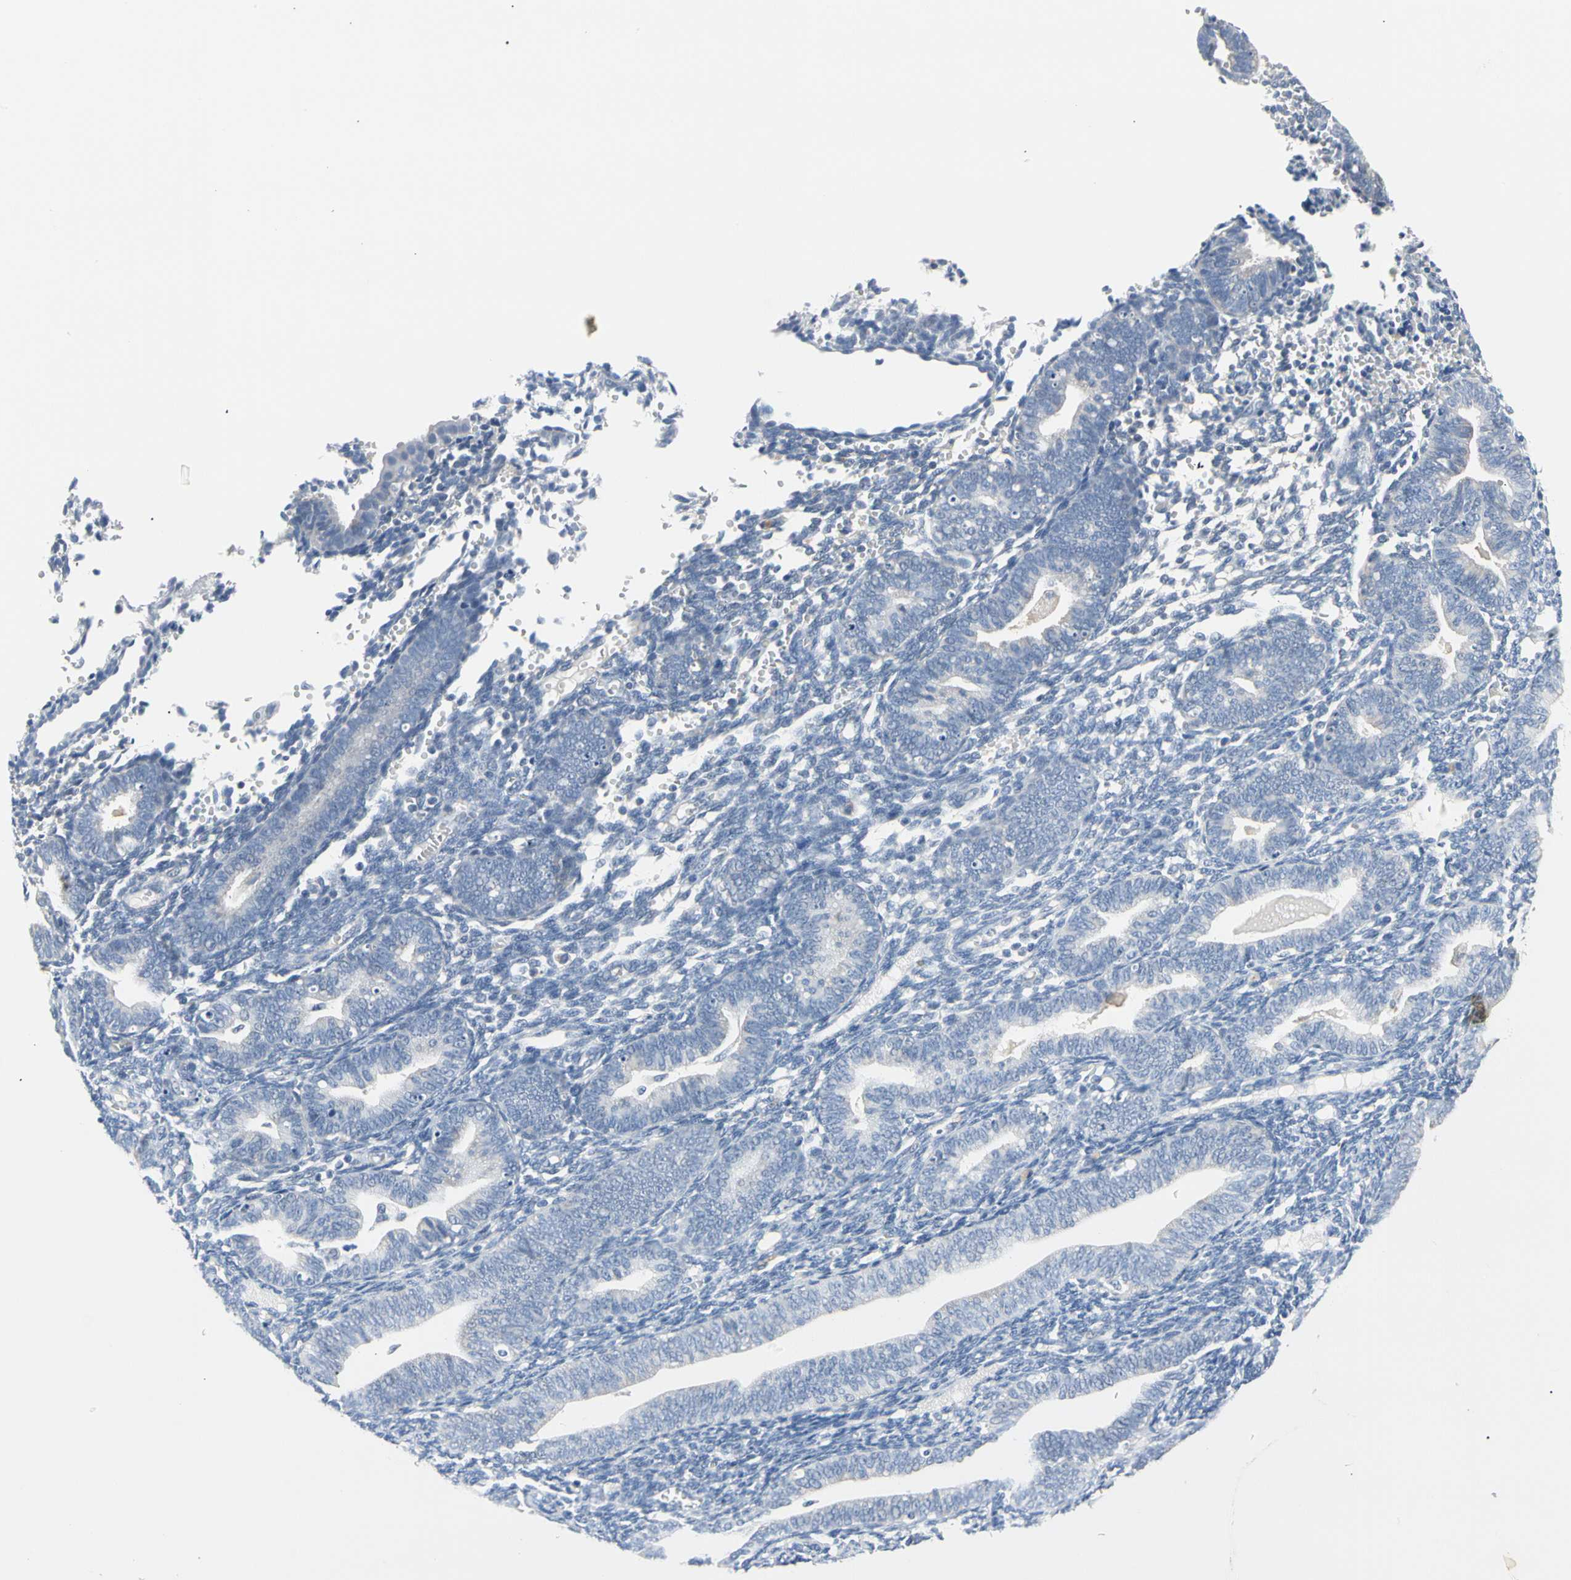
{"staining": {"intensity": "negative", "quantity": "none", "location": "none"}, "tissue": "endometrium", "cell_type": "Cells in endometrial stroma", "image_type": "normal", "snomed": [{"axis": "morphology", "description": "Normal tissue, NOS"}, {"axis": "topography", "description": "Endometrium"}], "caption": "A photomicrograph of endometrium stained for a protein displays no brown staining in cells in endometrial stroma.", "gene": "MARK1", "patient": {"sex": "female", "age": 61}}